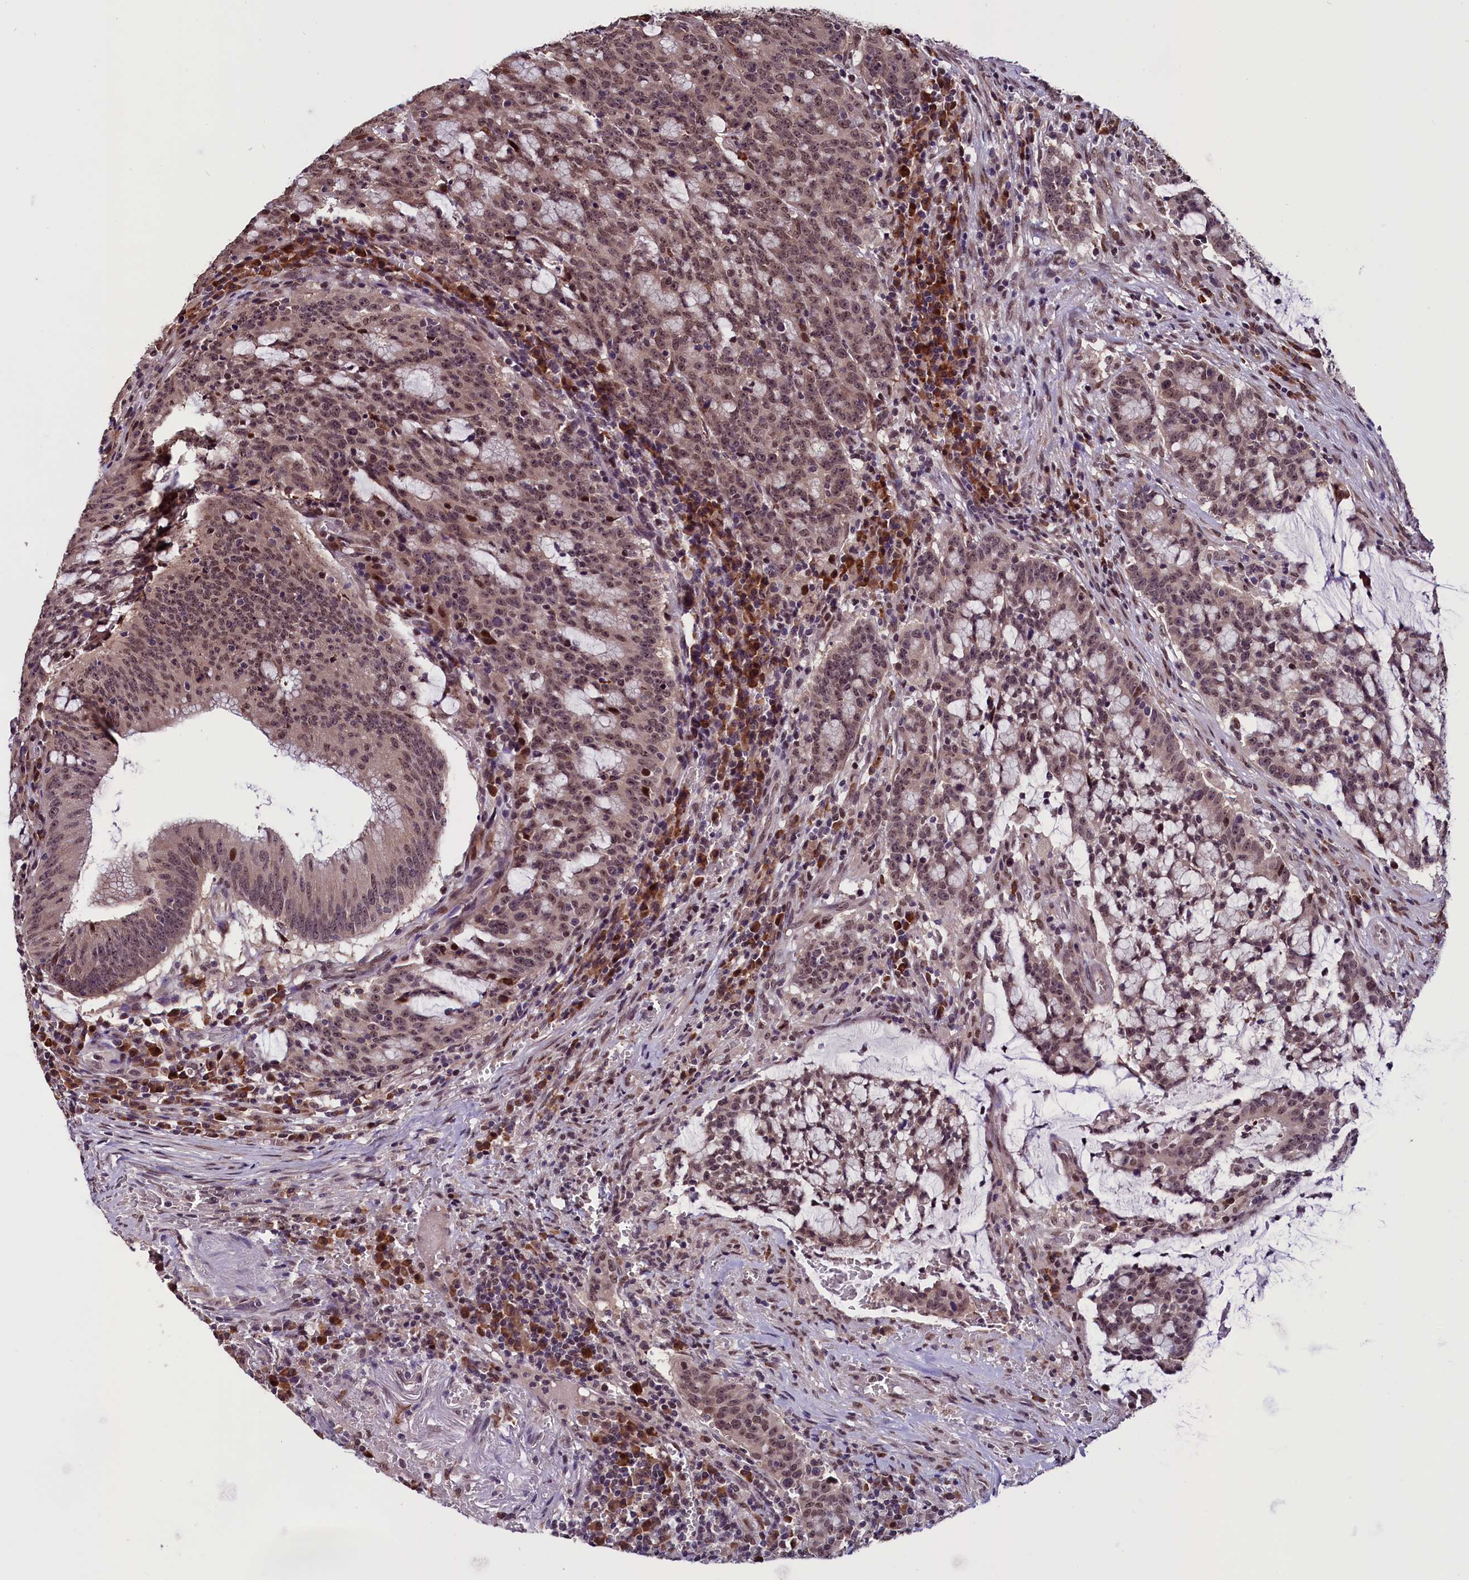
{"staining": {"intensity": "moderate", "quantity": ">75%", "location": "nuclear"}, "tissue": "colorectal cancer", "cell_type": "Tumor cells", "image_type": "cancer", "snomed": [{"axis": "morphology", "description": "Adenocarcinoma, NOS"}, {"axis": "topography", "description": "Rectum"}], "caption": "The micrograph shows immunohistochemical staining of colorectal cancer. There is moderate nuclear expression is present in about >75% of tumor cells. The staining was performed using DAB (3,3'-diaminobenzidine), with brown indicating positive protein expression. Nuclei are stained blue with hematoxylin.", "gene": "RNMT", "patient": {"sex": "female", "age": 77}}